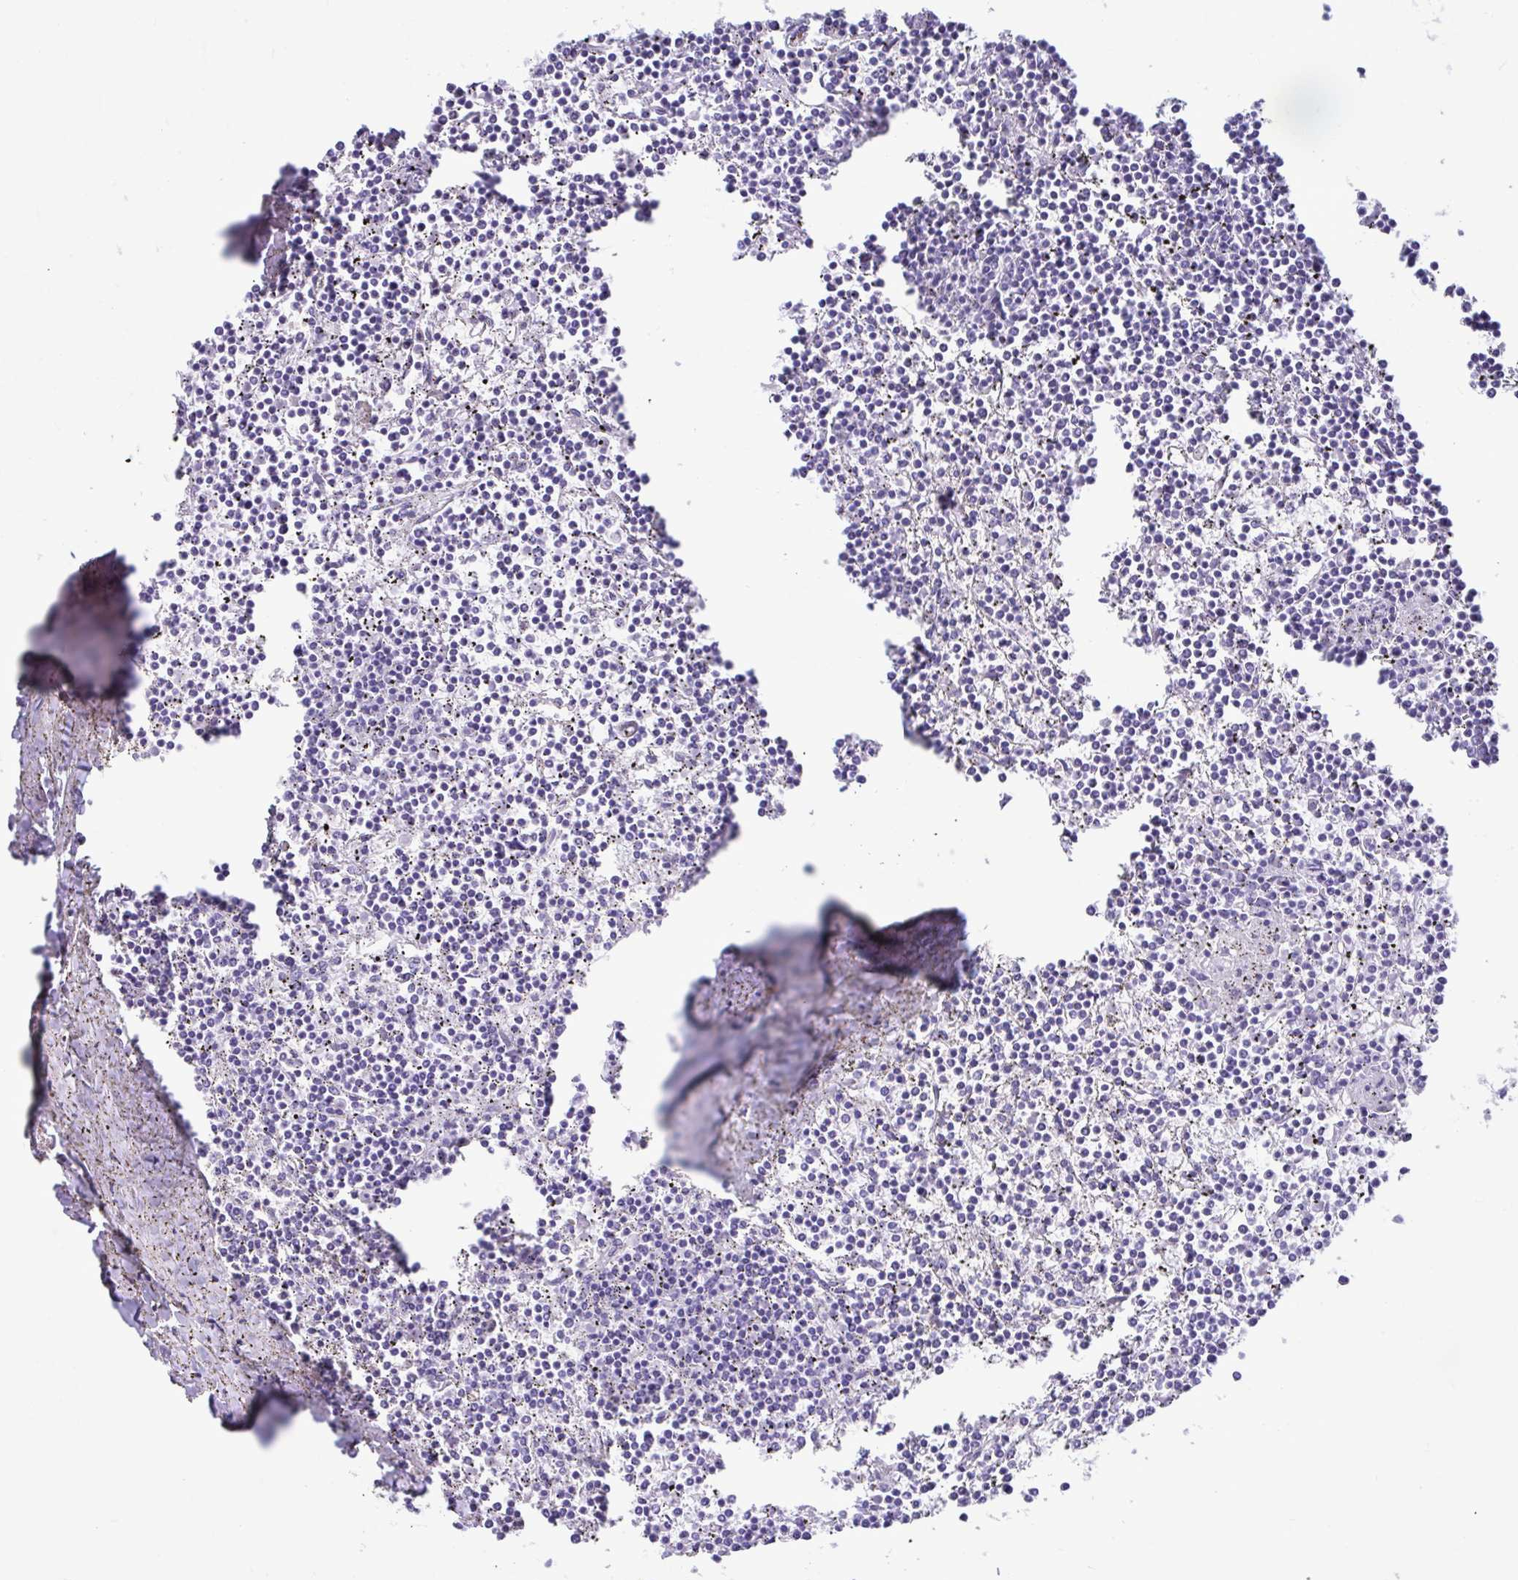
{"staining": {"intensity": "negative", "quantity": "none", "location": "none"}, "tissue": "lymphoma", "cell_type": "Tumor cells", "image_type": "cancer", "snomed": [{"axis": "morphology", "description": "Malignant lymphoma, non-Hodgkin's type, Low grade"}, {"axis": "topography", "description": "Spleen"}], "caption": "This is an immunohistochemistry micrograph of malignant lymphoma, non-Hodgkin's type (low-grade). There is no positivity in tumor cells.", "gene": "SMIM9", "patient": {"sex": "female", "age": 19}}